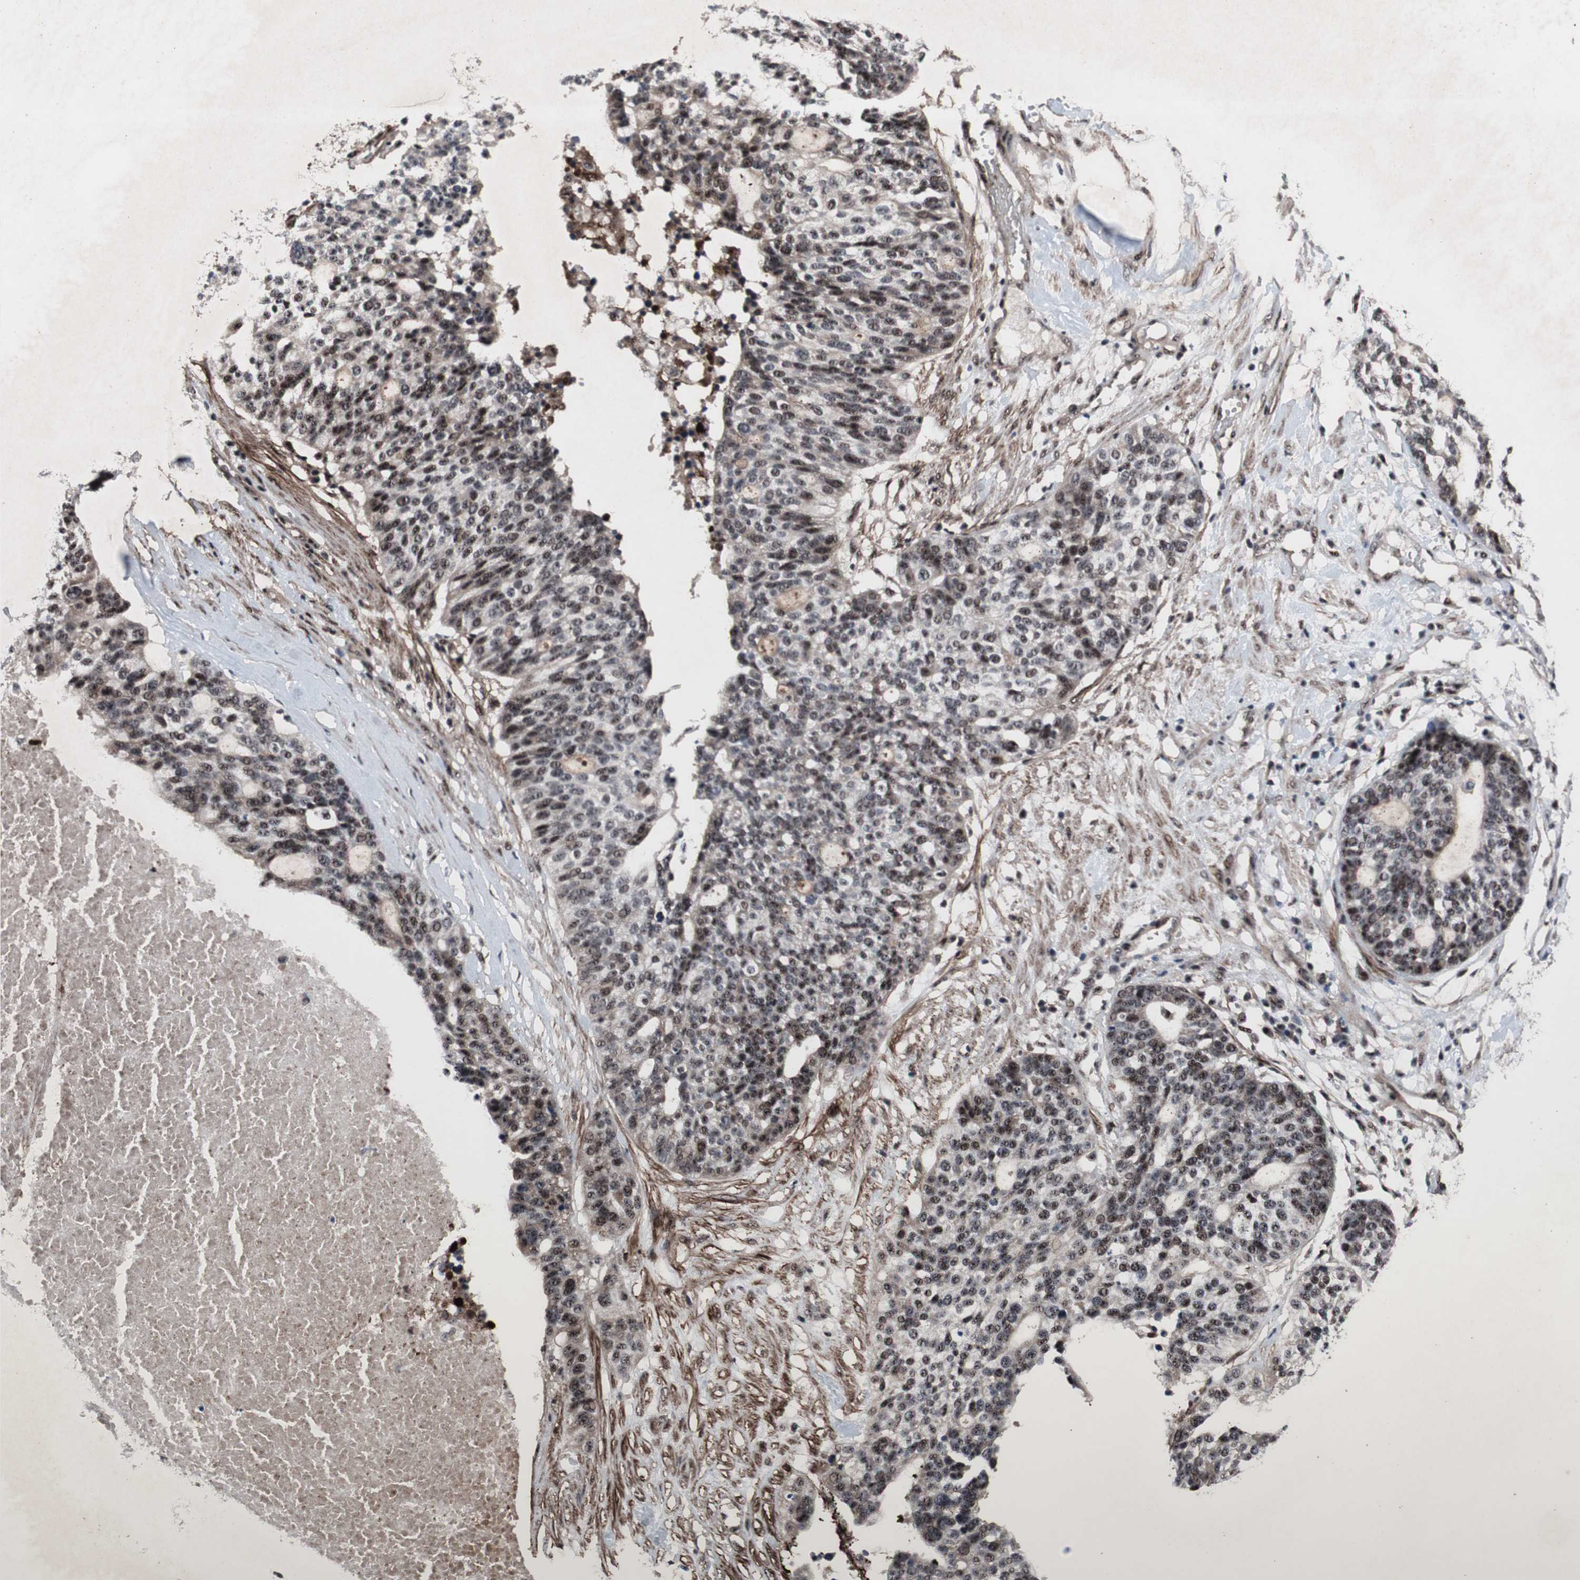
{"staining": {"intensity": "weak", "quantity": "25%-75%", "location": "nuclear"}, "tissue": "ovarian cancer", "cell_type": "Tumor cells", "image_type": "cancer", "snomed": [{"axis": "morphology", "description": "Cystadenocarcinoma, serous, NOS"}, {"axis": "topography", "description": "Ovary"}], "caption": "Immunohistochemical staining of ovarian cancer exhibits low levels of weak nuclear protein positivity in about 25%-75% of tumor cells.", "gene": "SOX7", "patient": {"sex": "female", "age": 59}}